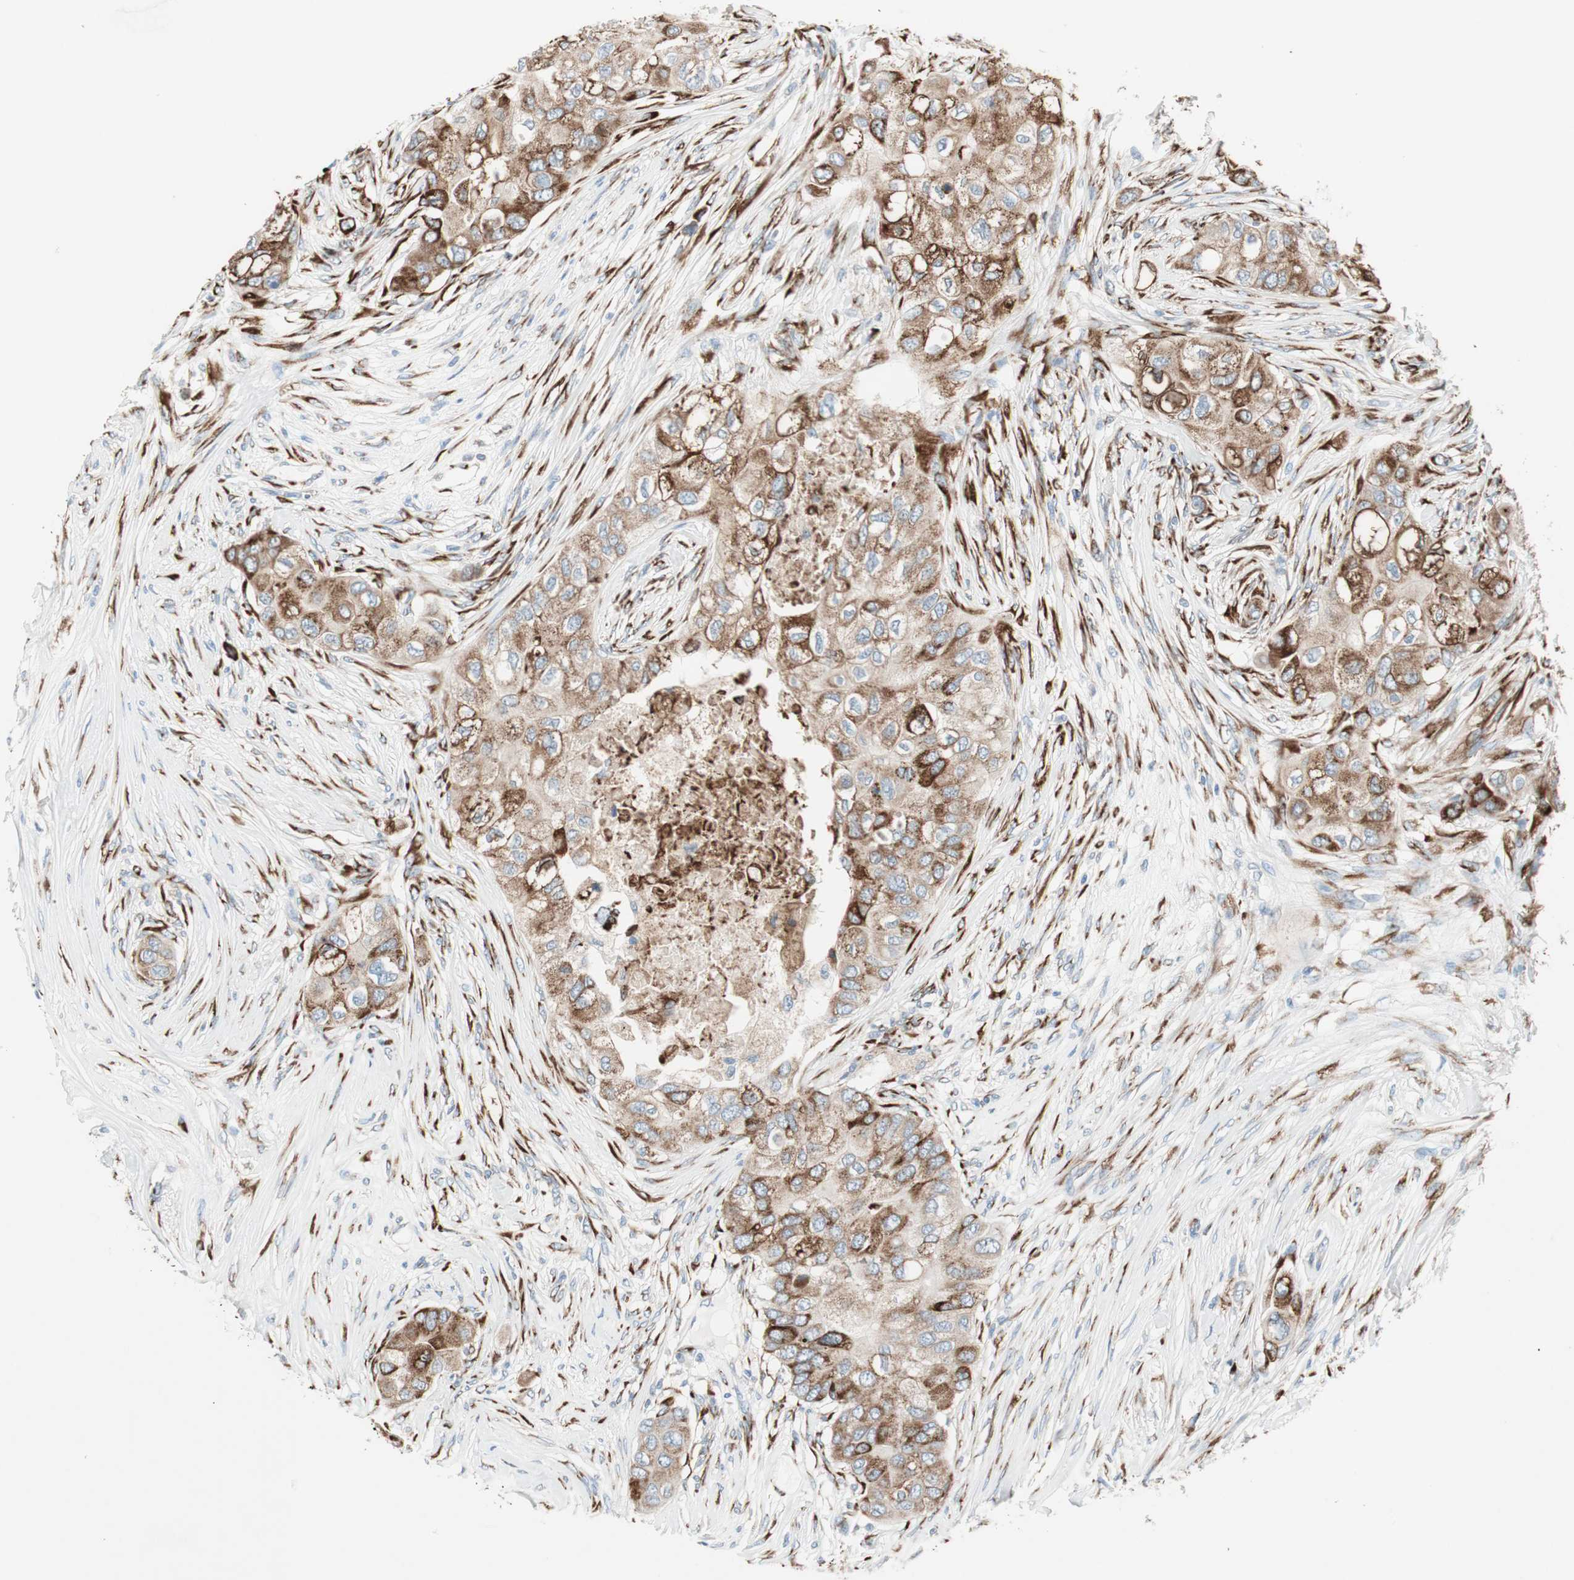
{"staining": {"intensity": "strong", "quantity": ">75%", "location": "cytoplasmic/membranous"}, "tissue": "breast cancer", "cell_type": "Tumor cells", "image_type": "cancer", "snomed": [{"axis": "morphology", "description": "Normal tissue, NOS"}, {"axis": "morphology", "description": "Duct carcinoma"}, {"axis": "topography", "description": "Breast"}], "caption": "Protein staining displays strong cytoplasmic/membranous positivity in about >75% of tumor cells in breast cancer (infiltrating ductal carcinoma).", "gene": "P4HTM", "patient": {"sex": "female", "age": 49}}